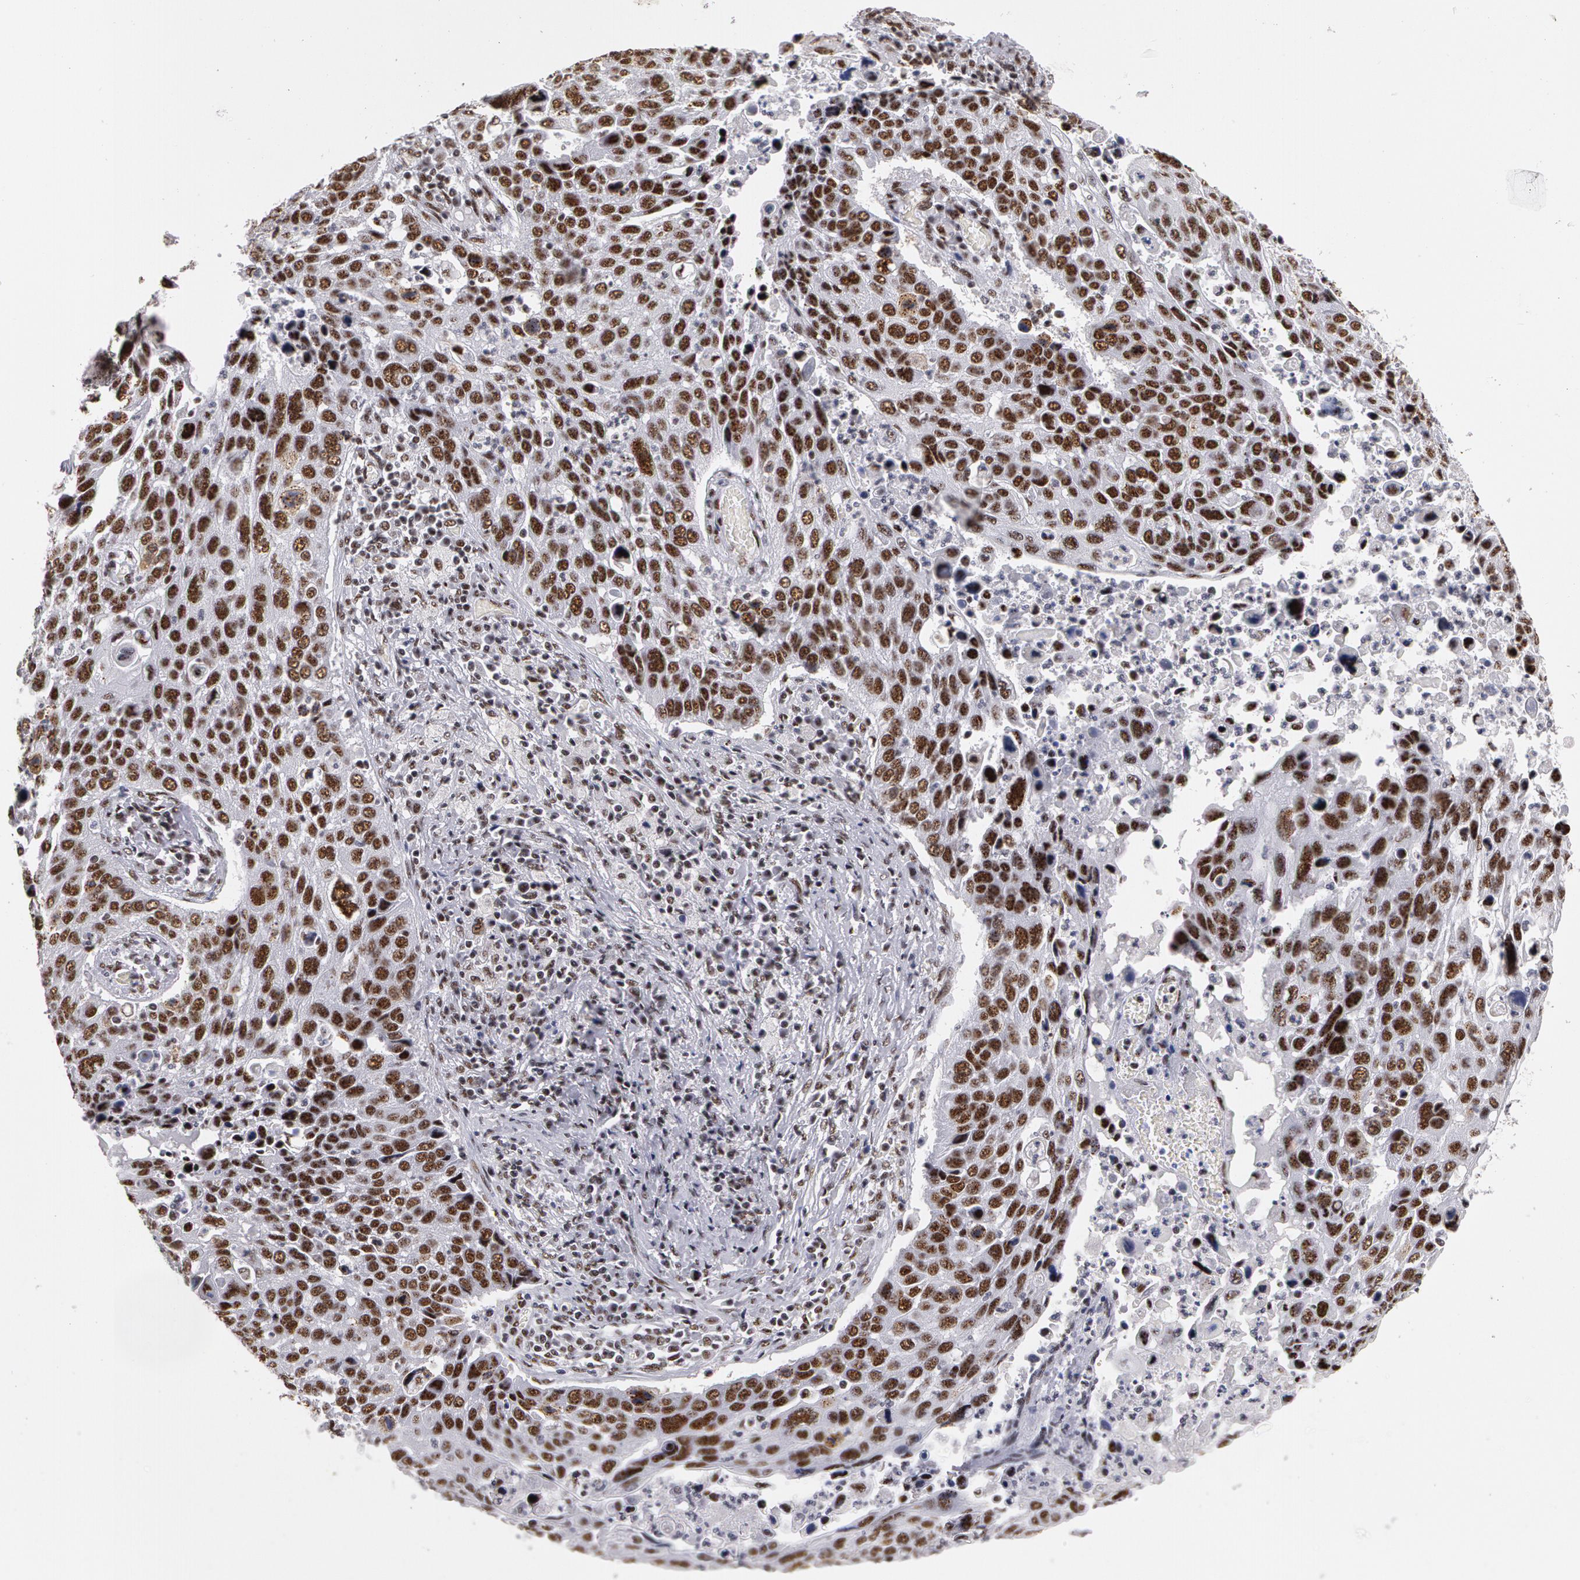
{"staining": {"intensity": "strong", "quantity": ">75%", "location": "nuclear"}, "tissue": "lung cancer", "cell_type": "Tumor cells", "image_type": "cancer", "snomed": [{"axis": "morphology", "description": "Squamous cell carcinoma, NOS"}, {"axis": "topography", "description": "Lung"}], "caption": "Approximately >75% of tumor cells in lung cancer (squamous cell carcinoma) display strong nuclear protein expression as visualized by brown immunohistochemical staining.", "gene": "PNN", "patient": {"sex": "male", "age": 68}}